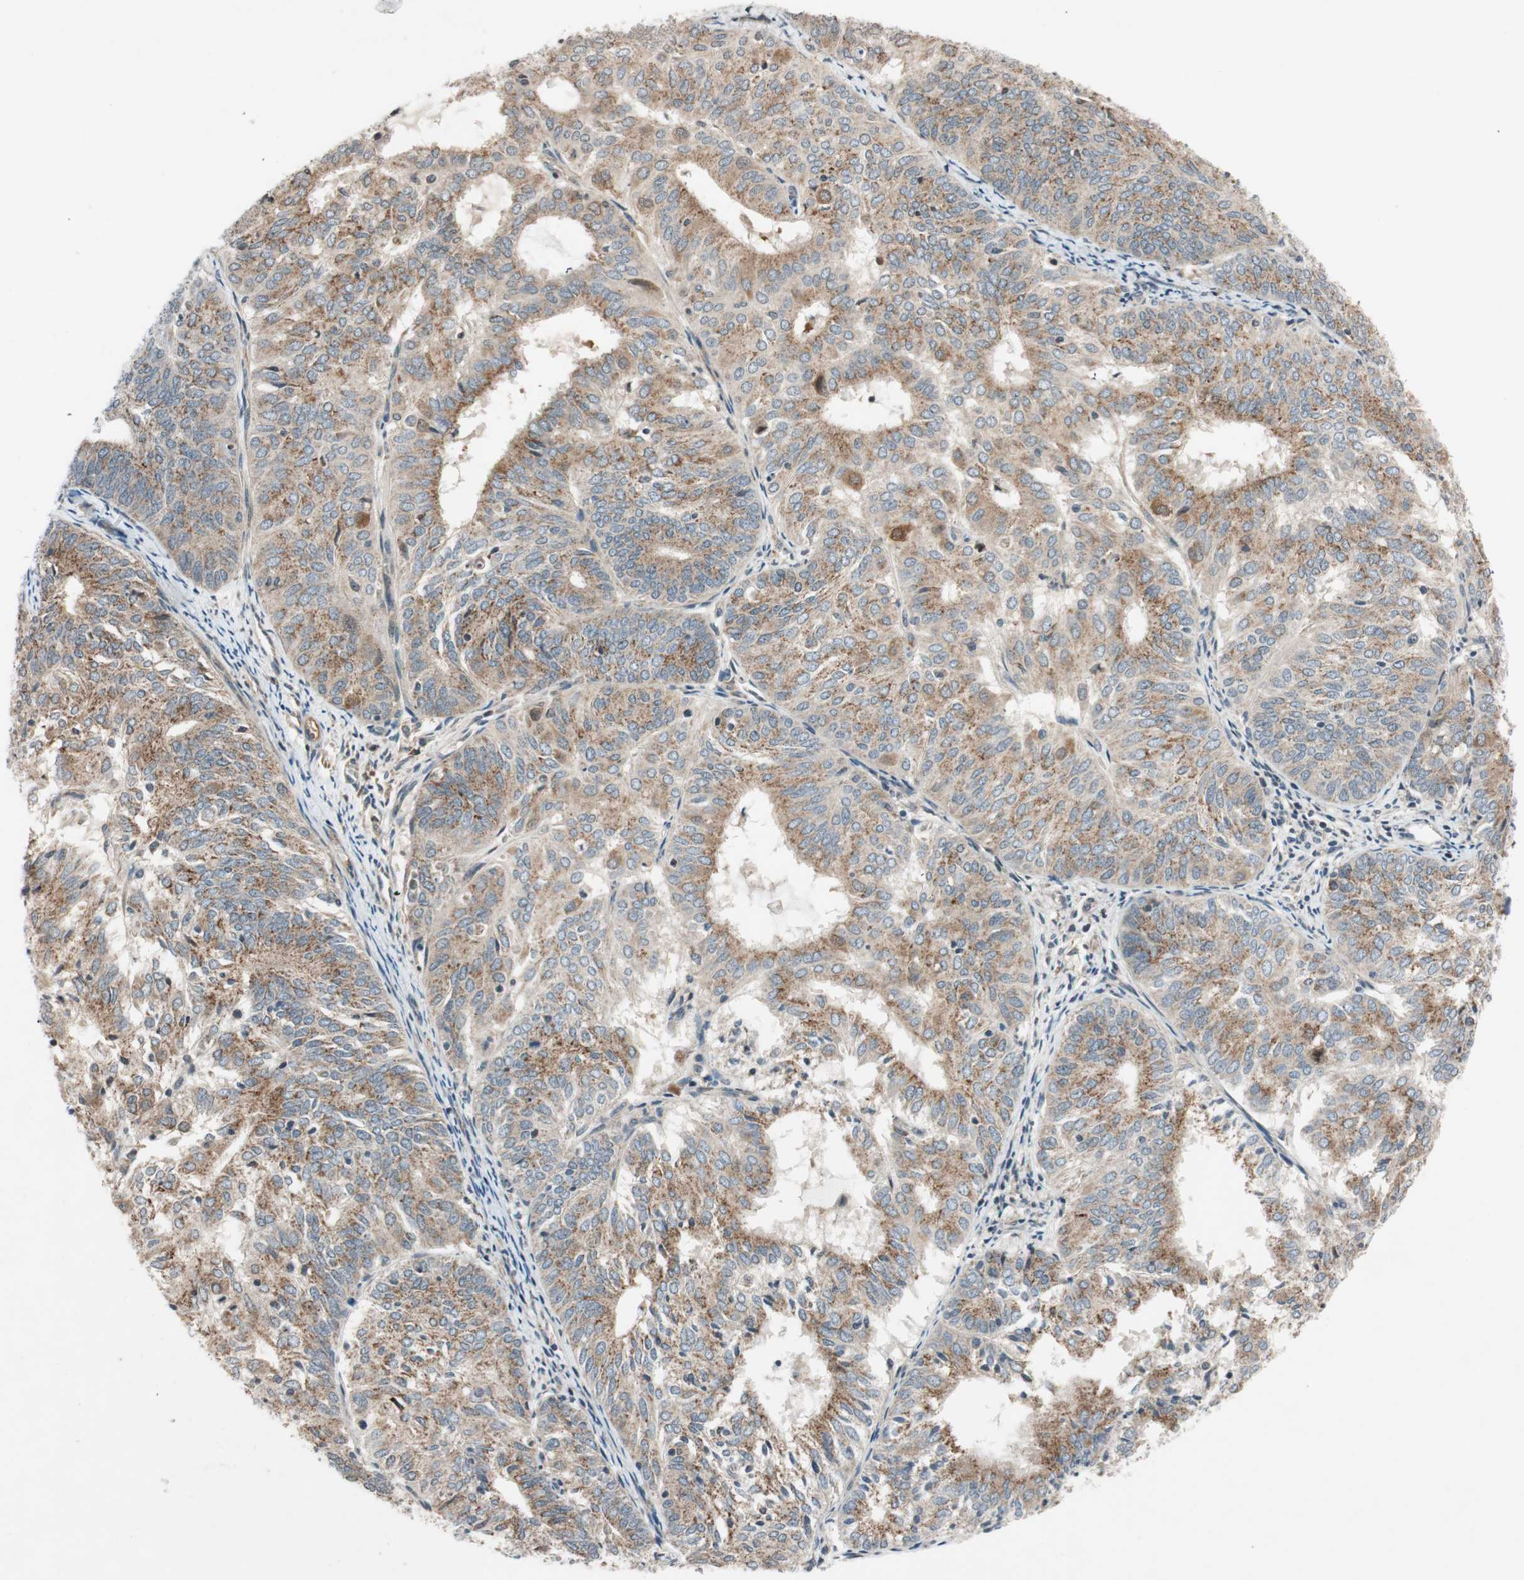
{"staining": {"intensity": "moderate", "quantity": ">75%", "location": "cytoplasmic/membranous"}, "tissue": "endometrial cancer", "cell_type": "Tumor cells", "image_type": "cancer", "snomed": [{"axis": "morphology", "description": "Adenocarcinoma, NOS"}, {"axis": "topography", "description": "Uterus"}], "caption": "Immunohistochemical staining of endometrial cancer (adenocarcinoma) demonstrates medium levels of moderate cytoplasmic/membranous positivity in about >75% of tumor cells. (DAB (3,3'-diaminobenzidine) IHC, brown staining for protein, blue staining for nuclei).", "gene": "GCLM", "patient": {"sex": "female", "age": 60}}